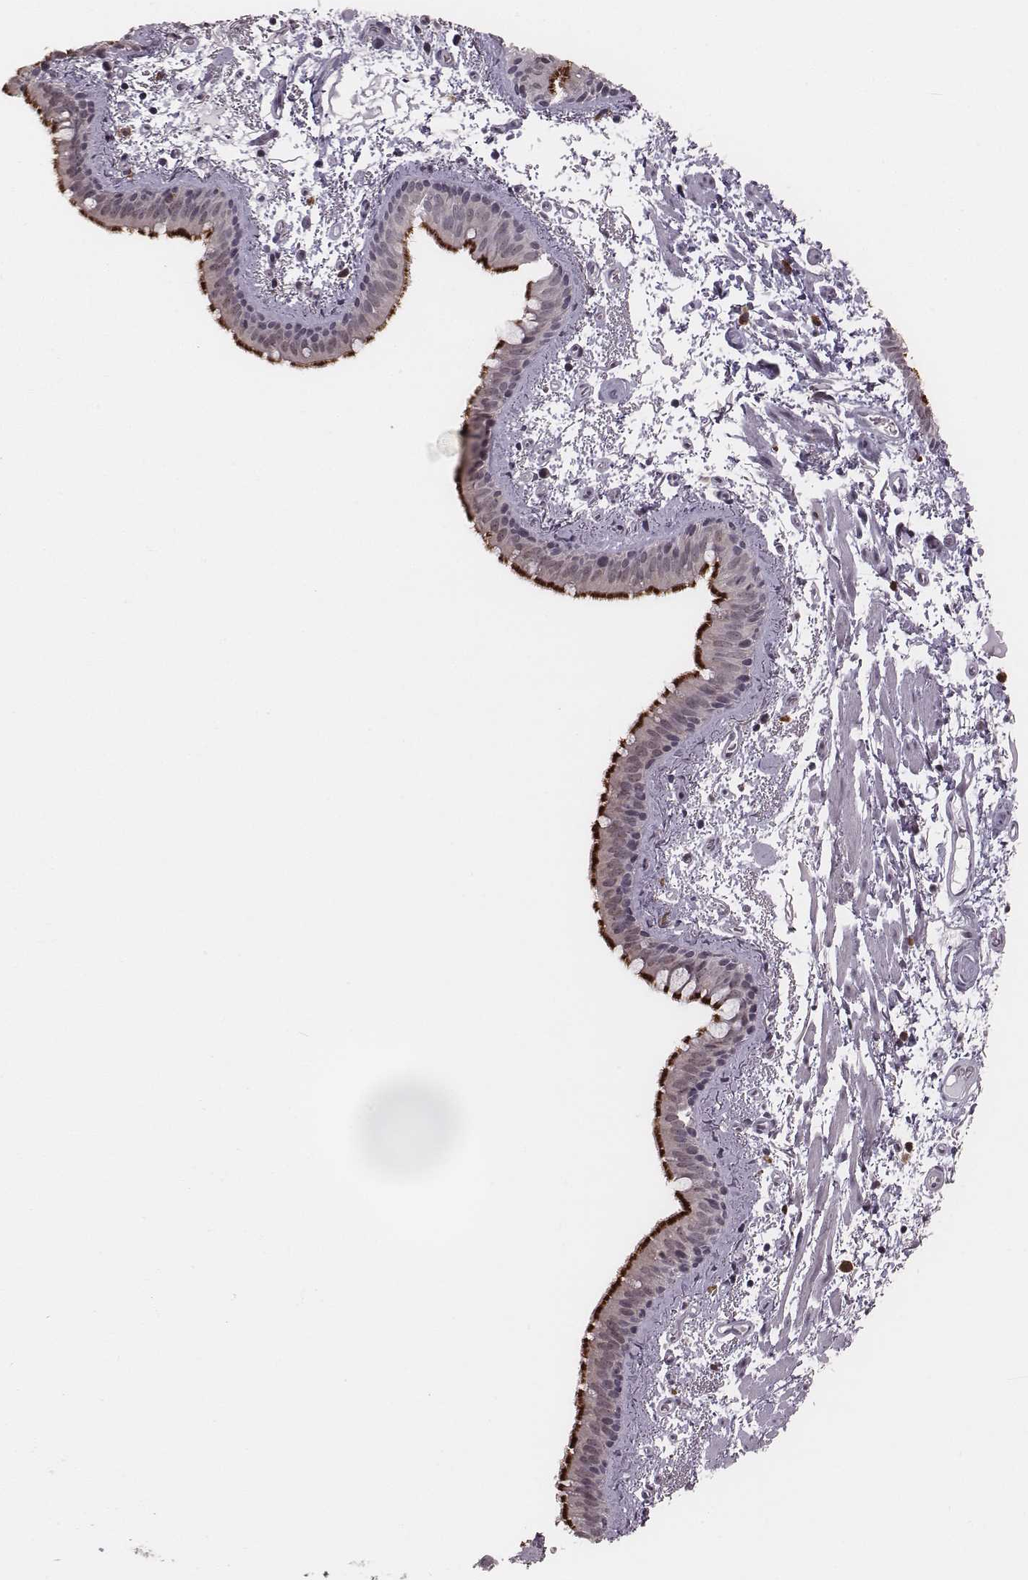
{"staining": {"intensity": "strong", "quantity": "25%-75%", "location": "cytoplasmic/membranous"}, "tissue": "bronchus", "cell_type": "Respiratory epithelial cells", "image_type": "normal", "snomed": [{"axis": "morphology", "description": "Normal tissue, NOS"}, {"axis": "topography", "description": "Bronchus"}], "caption": "A brown stain shows strong cytoplasmic/membranous expression of a protein in respiratory epithelial cells of unremarkable bronchus. The staining was performed using DAB to visualize the protein expression in brown, while the nuclei were stained in blue with hematoxylin (Magnification: 20x).", "gene": "RPGRIP1", "patient": {"sex": "female", "age": 61}}